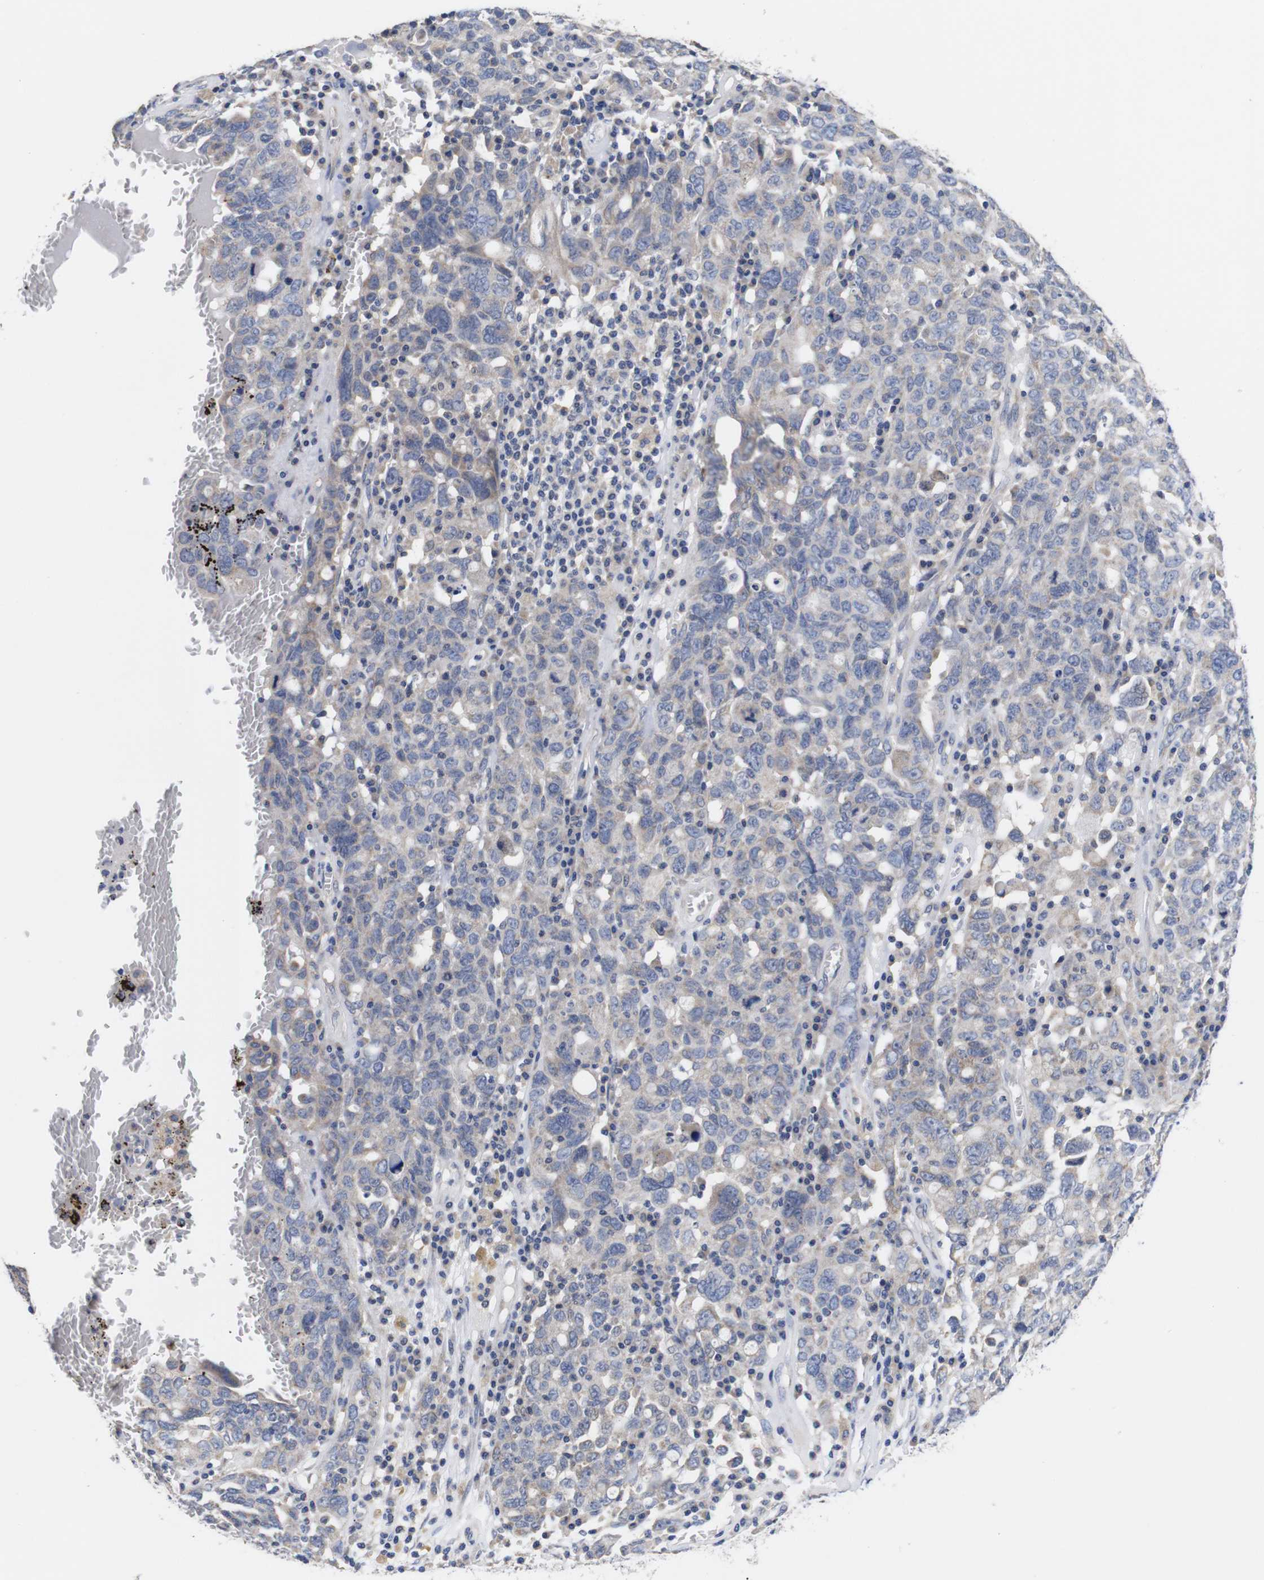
{"staining": {"intensity": "weak", "quantity": "25%-75%", "location": "cytoplasmic/membranous"}, "tissue": "ovarian cancer", "cell_type": "Tumor cells", "image_type": "cancer", "snomed": [{"axis": "morphology", "description": "Carcinoma, endometroid"}, {"axis": "topography", "description": "Ovary"}], "caption": "This is a photomicrograph of immunohistochemistry (IHC) staining of ovarian cancer, which shows weak expression in the cytoplasmic/membranous of tumor cells.", "gene": "OPN3", "patient": {"sex": "female", "age": 62}}